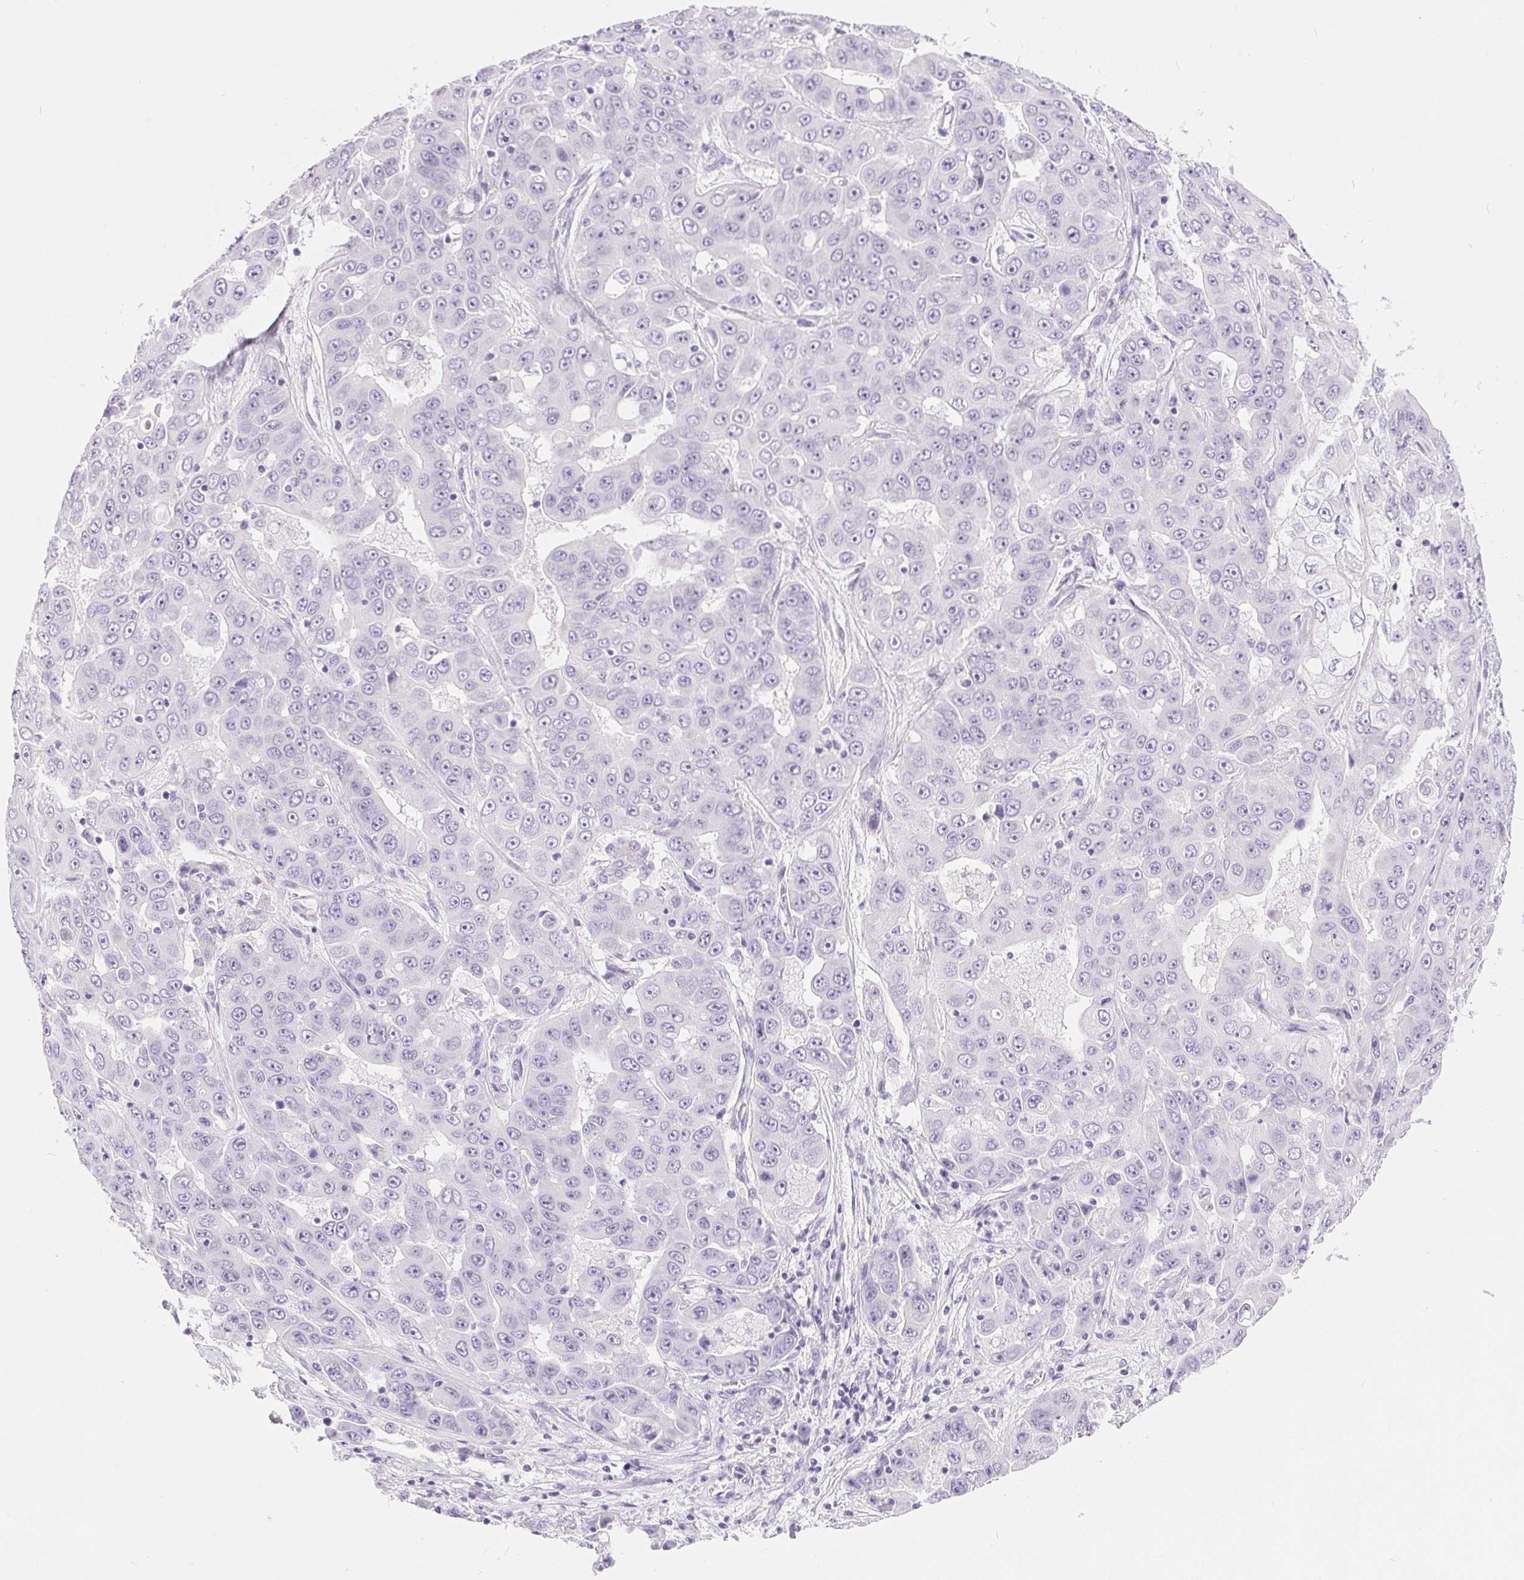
{"staining": {"intensity": "negative", "quantity": "none", "location": "none"}, "tissue": "liver cancer", "cell_type": "Tumor cells", "image_type": "cancer", "snomed": [{"axis": "morphology", "description": "Cholangiocarcinoma"}, {"axis": "topography", "description": "Liver"}], "caption": "DAB (3,3'-diaminobenzidine) immunohistochemical staining of liver cancer (cholangiocarcinoma) shows no significant expression in tumor cells. (DAB immunohistochemistry (IHC) visualized using brightfield microscopy, high magnification).", "gene": "XDH", "patient": {"sex": "female", "age": 52}}